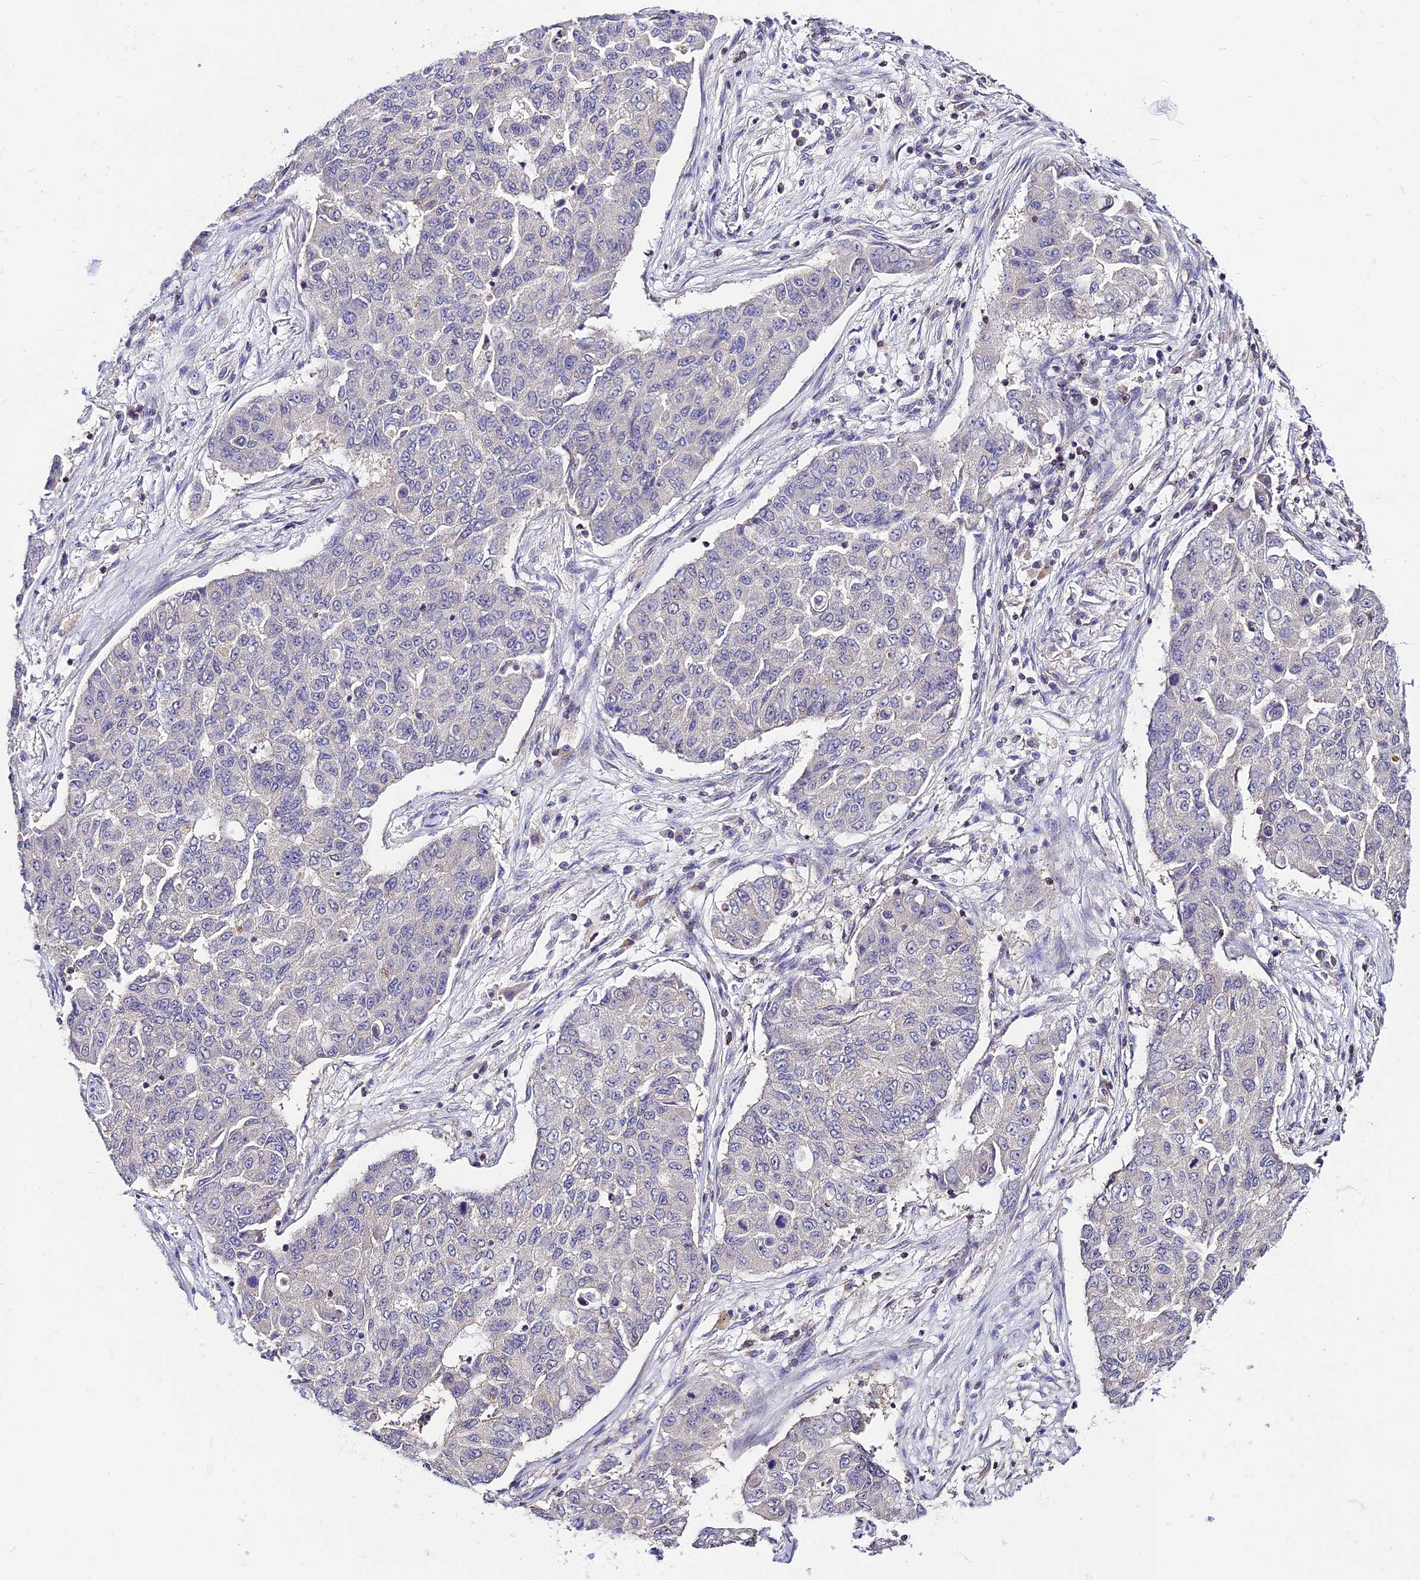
{"staining": {"intensity": "negative", "quantity": "none", "location": "none"}, "tissue": "lung cancer", "cell_type": "Tumor cells", "image_type": "cancer", "snomed": [{"axis": "morphology", "description": "Squamous cell carcinoma, NOS"}, {"axis": "topography", "description": "Lung"}], "caption": "The image displays no significant positivity in tumor cells of lung cancer (squamous cell carcinoma).", "gene": "C6orf132", "patient": {"sex": "male", "age": 74}}